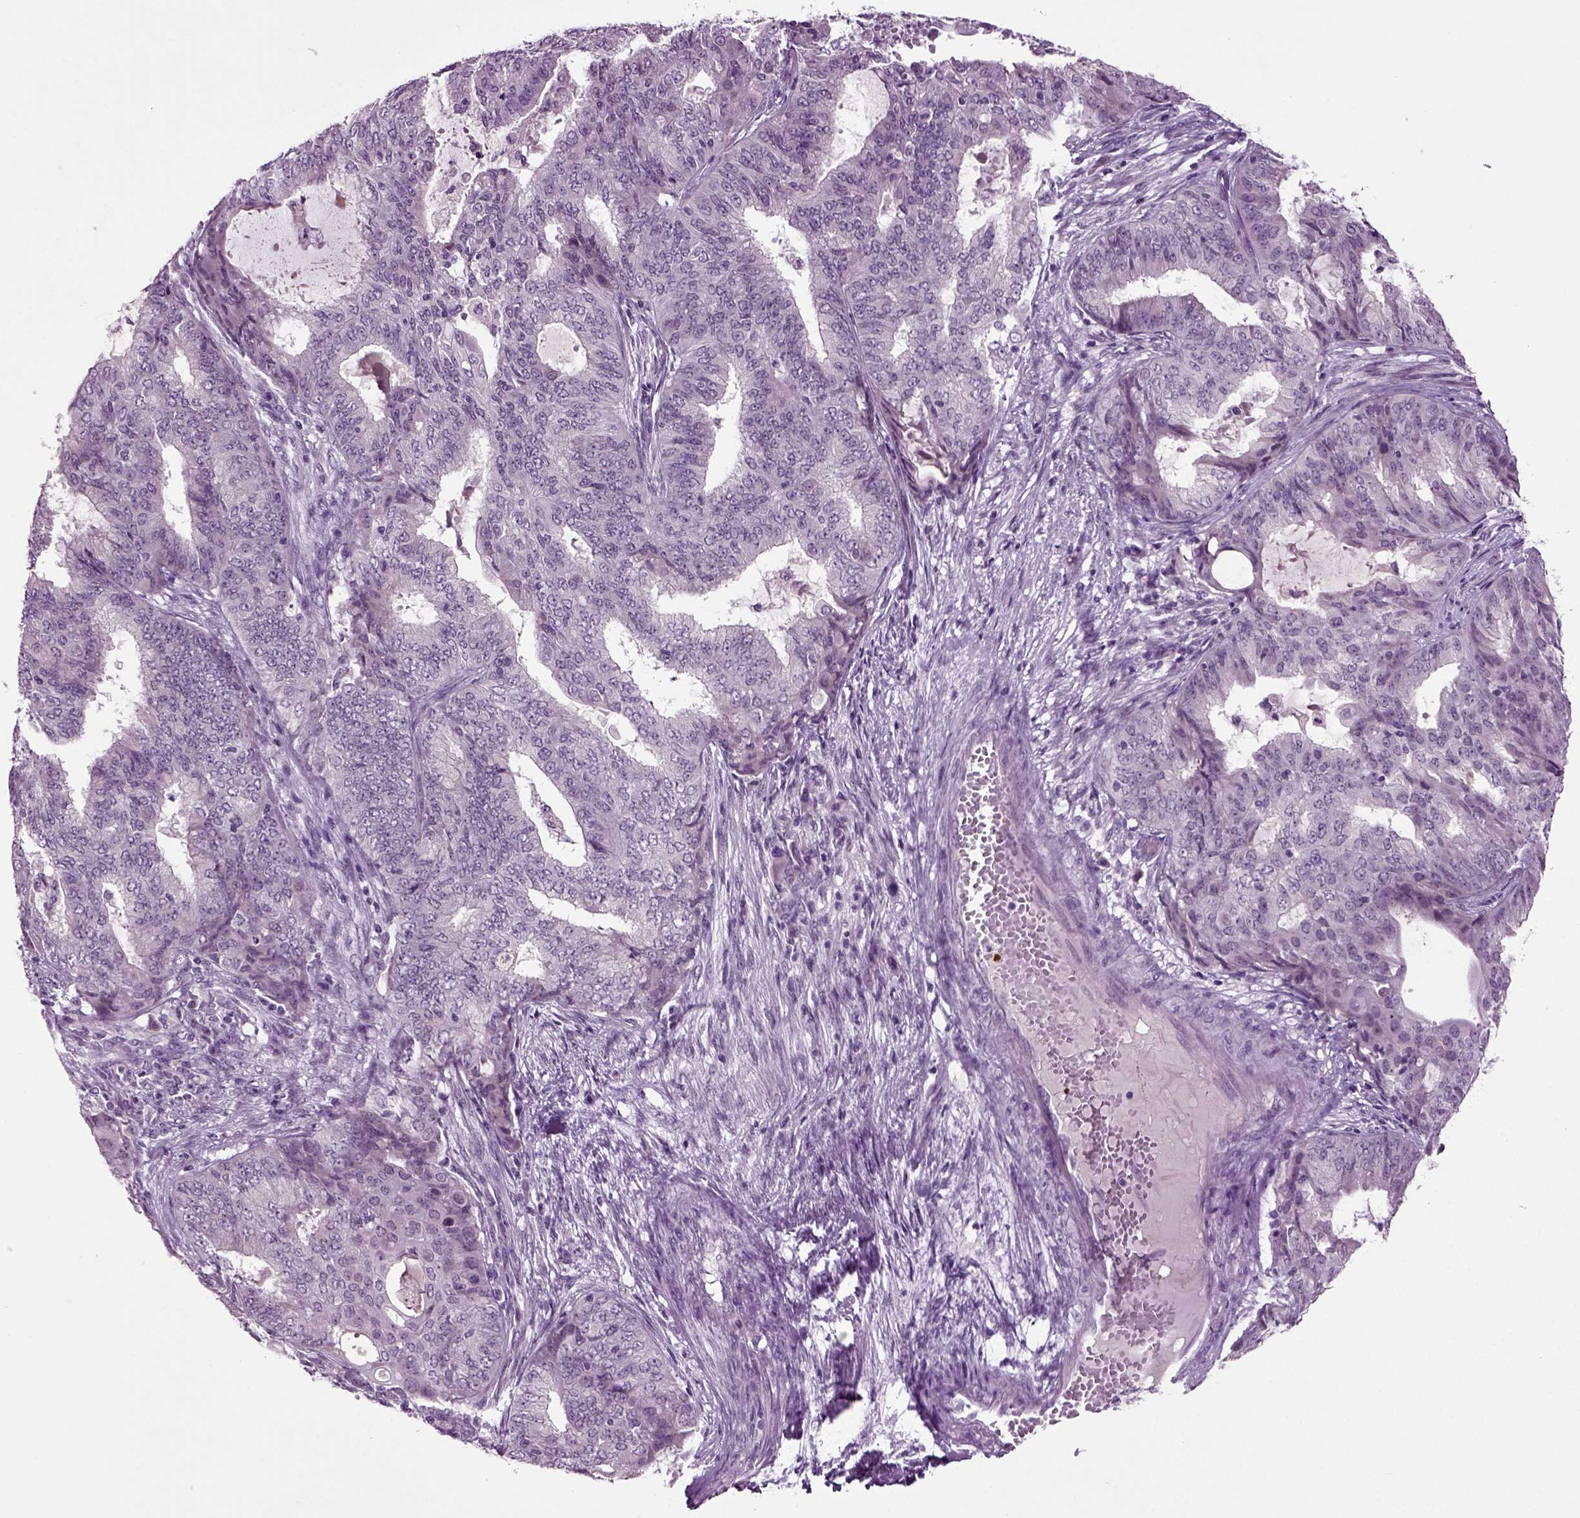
{"staining": {"intensity": "negative", "quantity": "none", "location": "none"}, "tissue": "endometrial cancer", "cell_type": "Tumor cells", "image_type": "cancer", "snomed": [{"axis": "morphology", "description": "Adenocarcinoma, NOS"}, {"axis": "topography", "description": "Endometrium"}], "caption": "Endometrial cancer stained for a protein using IHC exhibits no positivity tumor cells.", "gene": "SPATA17", "patient": {"sex": "female", "age": 62}}